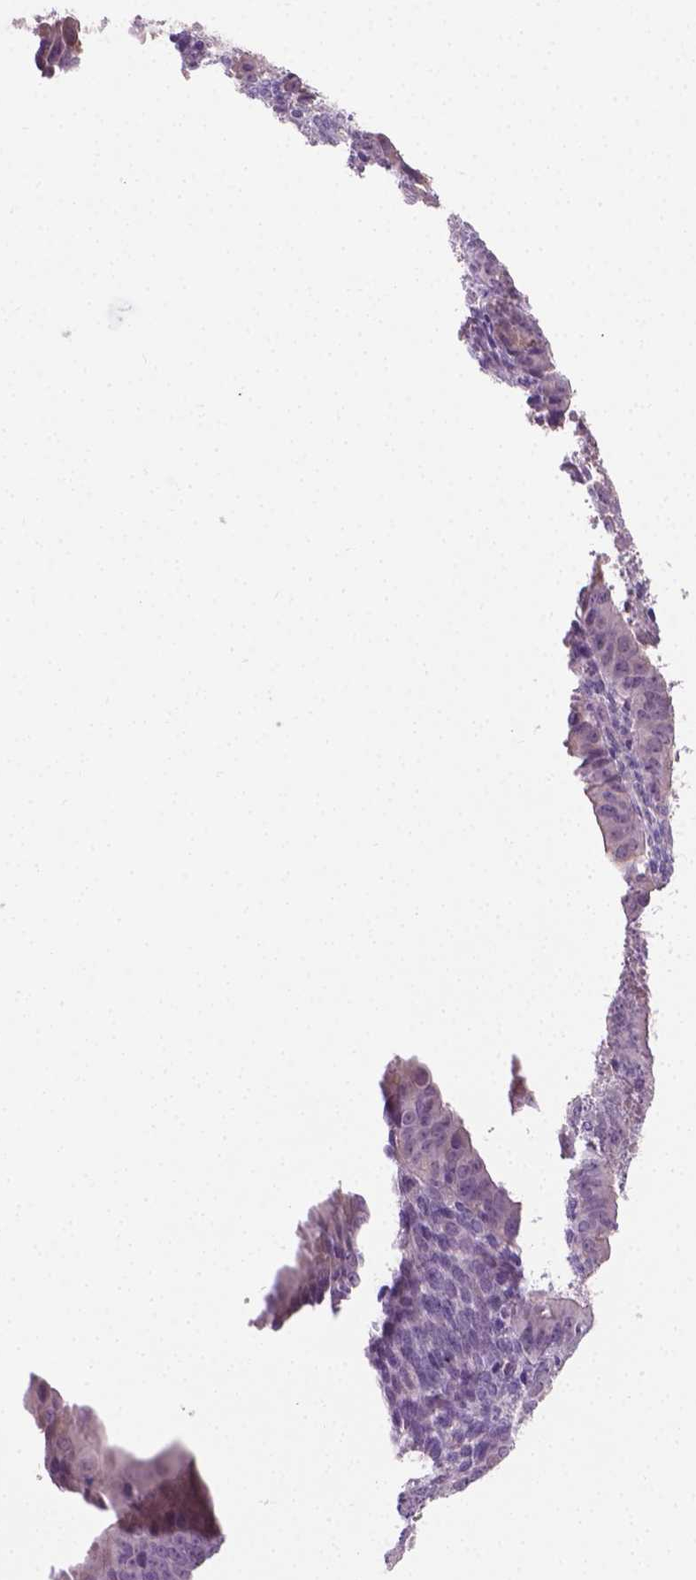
{"staining": {"intensity": "negative", "quantity": "none", "location": "none"}, "tissue": "ovarian cancer", "cell_type": "Tumor cells", "image_type": "cancer", "snomed": [{"axis": "morphology", "description": "Carcinoma, endometroid"}, {"axis": "topography", "description": "Ovary"}], "caption": "Immunohistochemistry (IHC) of ovarian cancer reveals no staining in tumor cells.", "gene": "GSDMA", "patient": {"sex": "female", "age": 42}}